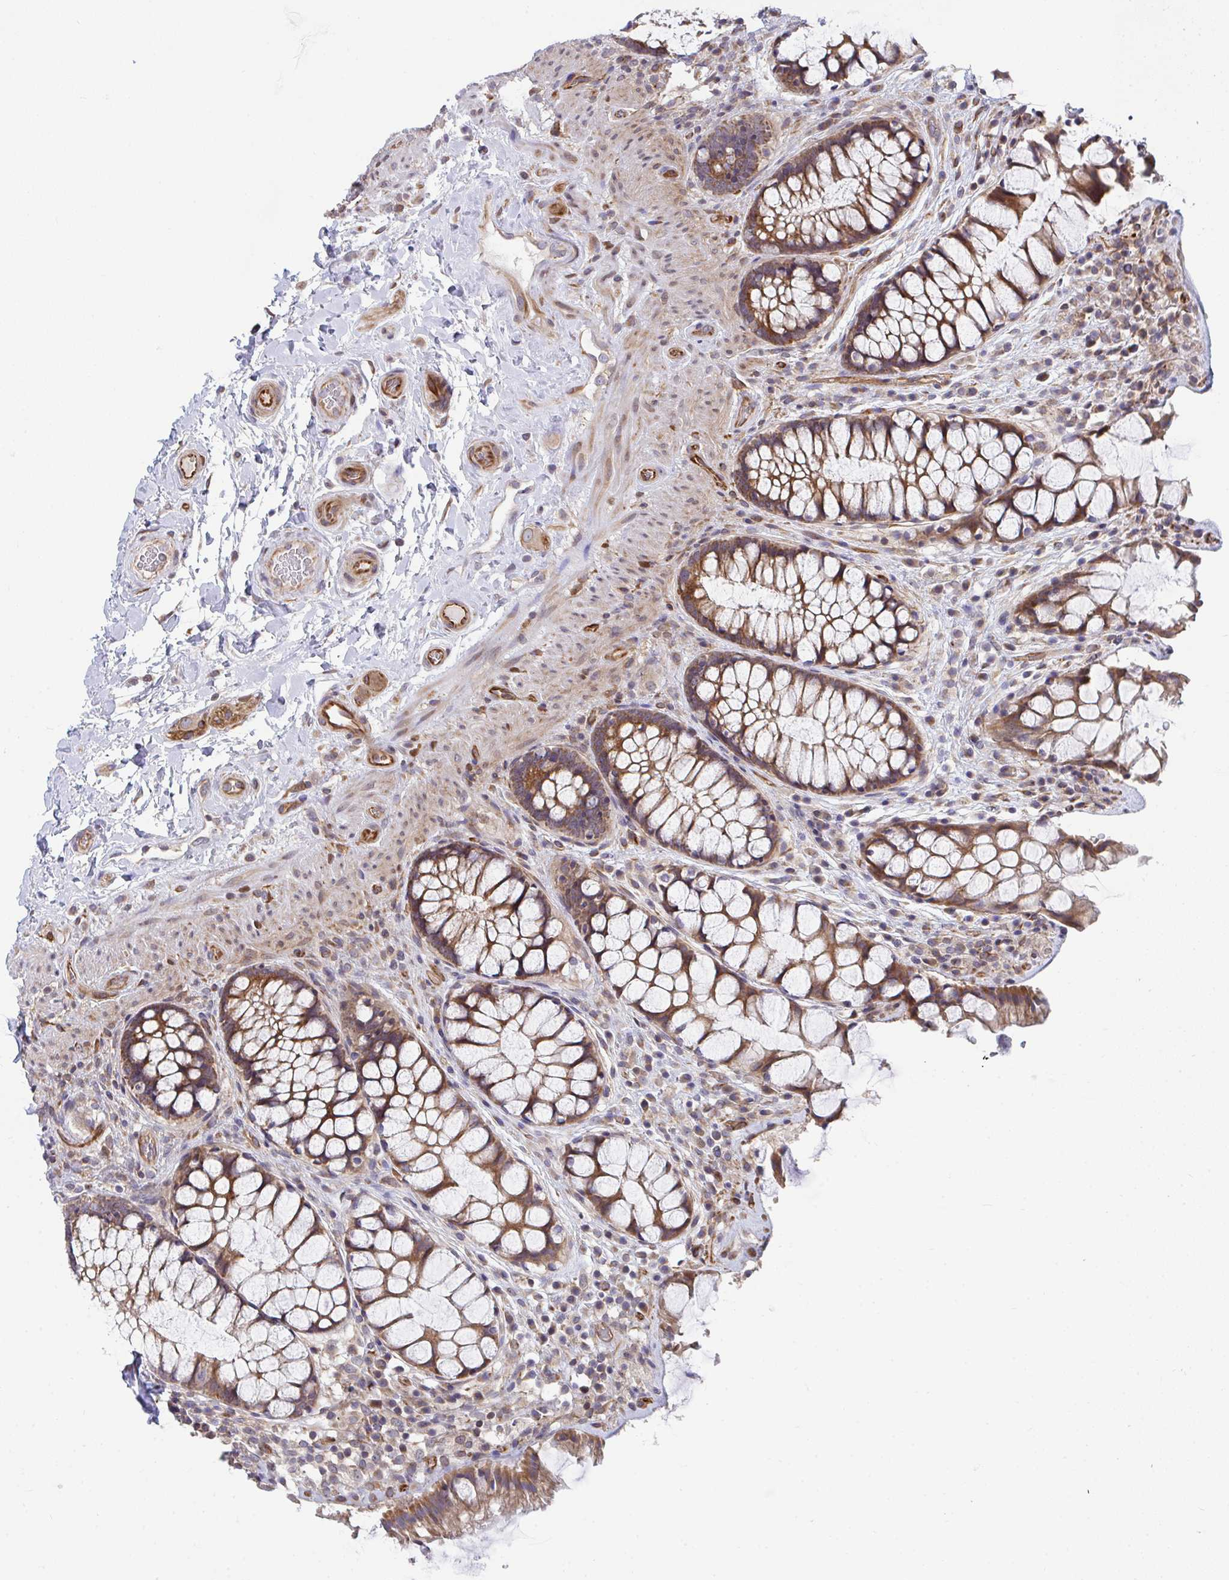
{"staining": {"intensity": "moderate", "quantity": ">75%", "location": "cytoplasmic/membranous"}, "tissue": "rectum", "cell_type": "Glandular cells", "image_type": "normal", "snomed": [{"axis": "morphology", "description": "Normal tissue, NOS"}, {"axis": "topography", "description": "Rectum"}], "caption": "IHC (DAB) staining of benign rectum demonstrates moderate cytoplasmic/membranous protein positivity in about >75% of glandular cells.", "gene": "EIF1AD", "patient": {"sex": "female", "age": 58}}